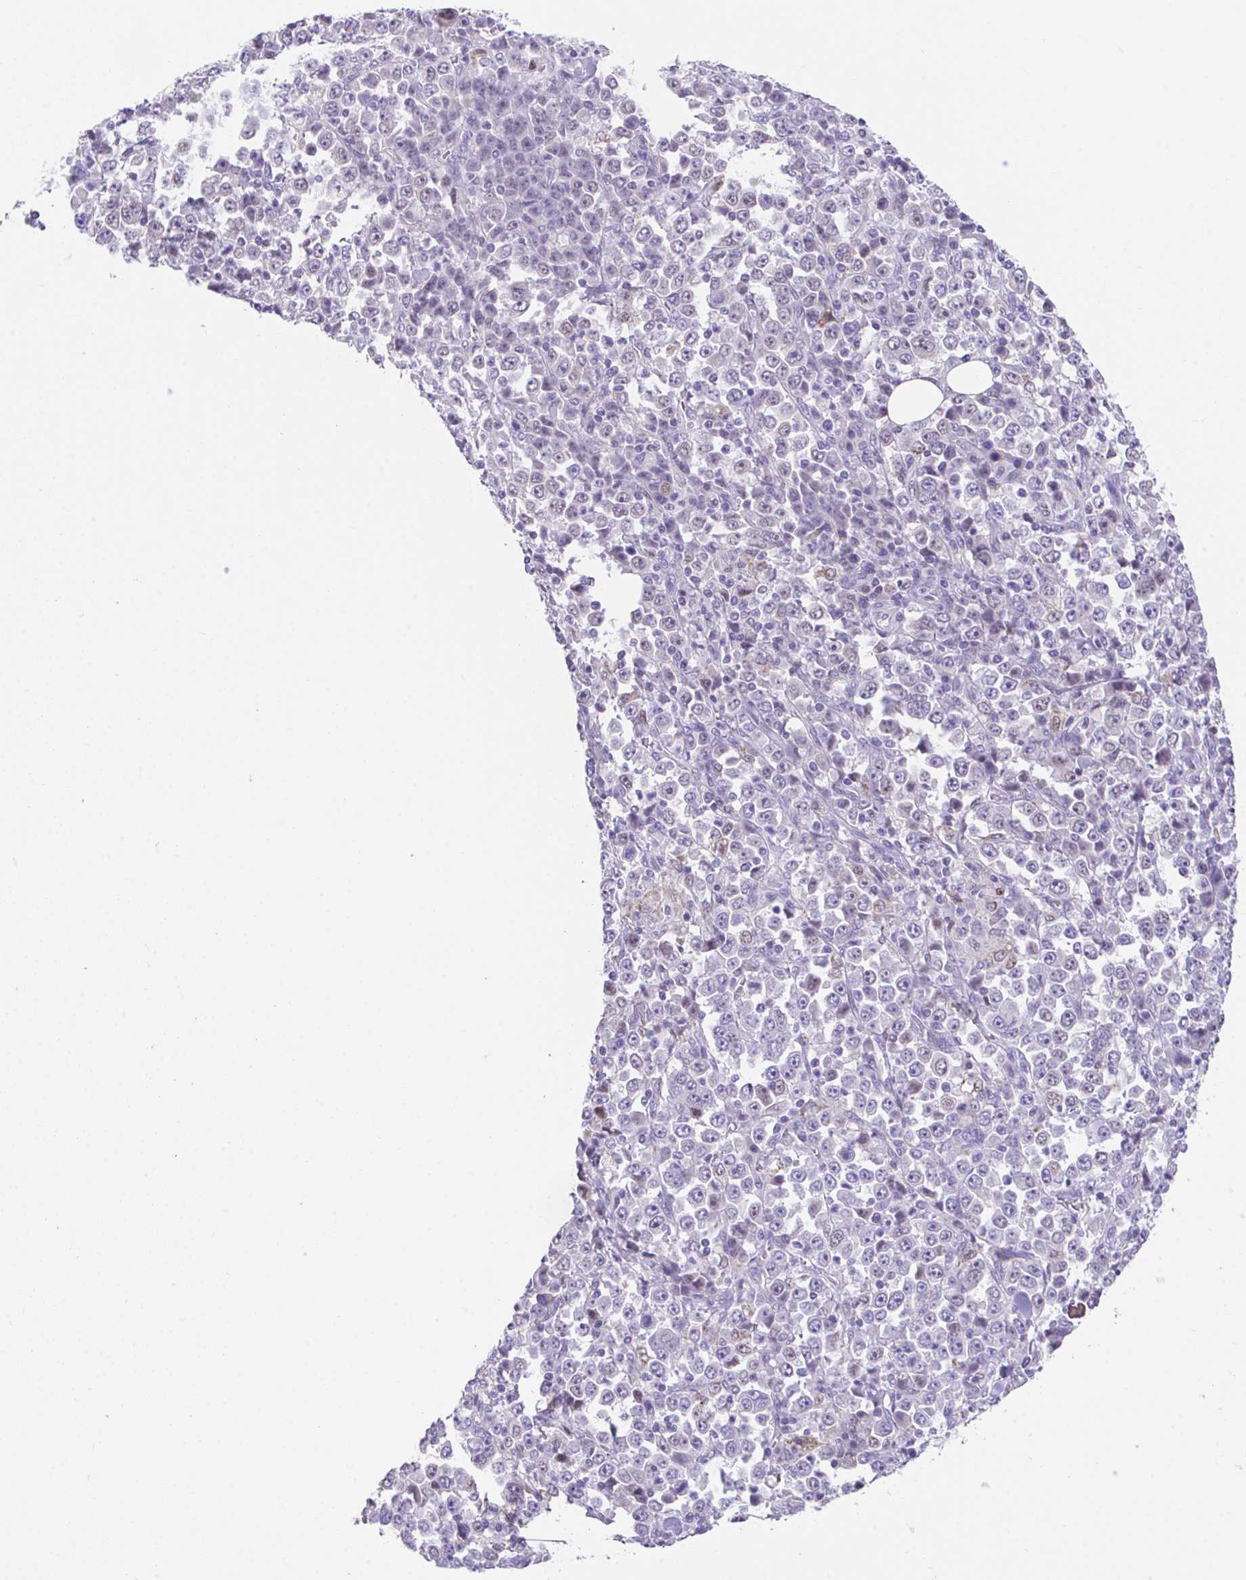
{"staining": {"intensity": "negative", "quantity": "none", "location": "none"}, "tissue": "stomach cancer", "cell_type": "Tumor cells", "image_type": "cancer", "snomed": [{"axis": "morphology", "description": "Normal tissue, NOS"}, {"axis": "morphology", "description": "Adenocarcinoma, NOS"}, {"axis": "topography", "description": "Stomach, upper"}, {"axis": "topography", "description": "Stomach"}], "caption": "Immunohistochemical staining of human stomach adenocarcinoma demonstrates no significant staining in tumor cells.", "gene": "HACD4", "patient": {"sex": "male", "age": 59}}